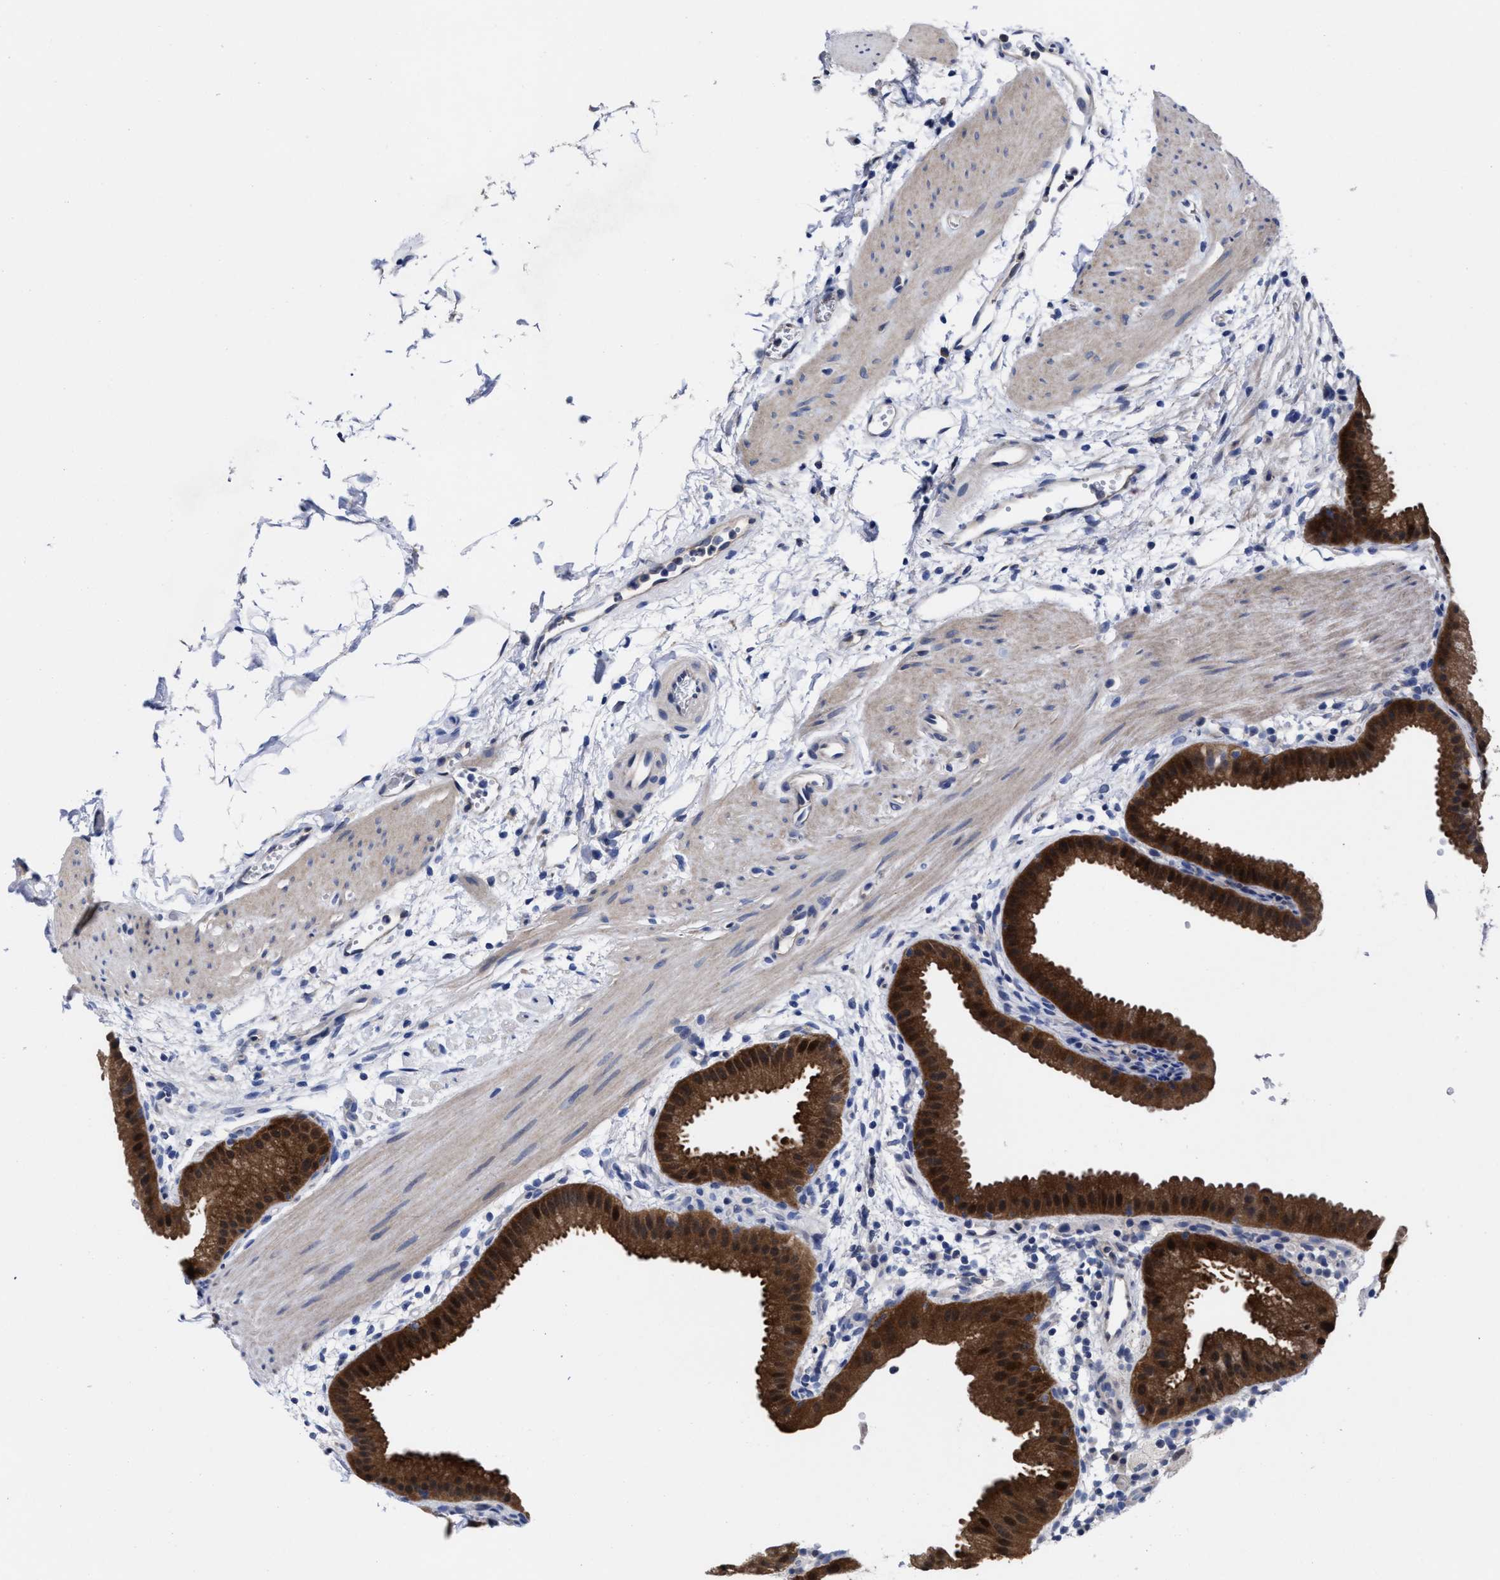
{"staining": {"intensity": "strong", "quantity": ">75%", "location": "cytoplasmic/membranous,nuclear"}, "tissue": "gallbladder", "cell_type": "Glandular cells", "image_type": "normal", "snomed": [{"axis": "morphology", "description": "Normal tissue, NOS"}, {"axis": "topography", "description": "Gallbladder"}], "caption": "The micrograph shows staining of normal gallbladder, revealing strong cytoplasmic/membranous,nuclear protein staining (brown color) within glandular cells. Nuclei are stained in blue.", "gene": "TXNDC17", "patient": {"sex": "female", "age": 64}}